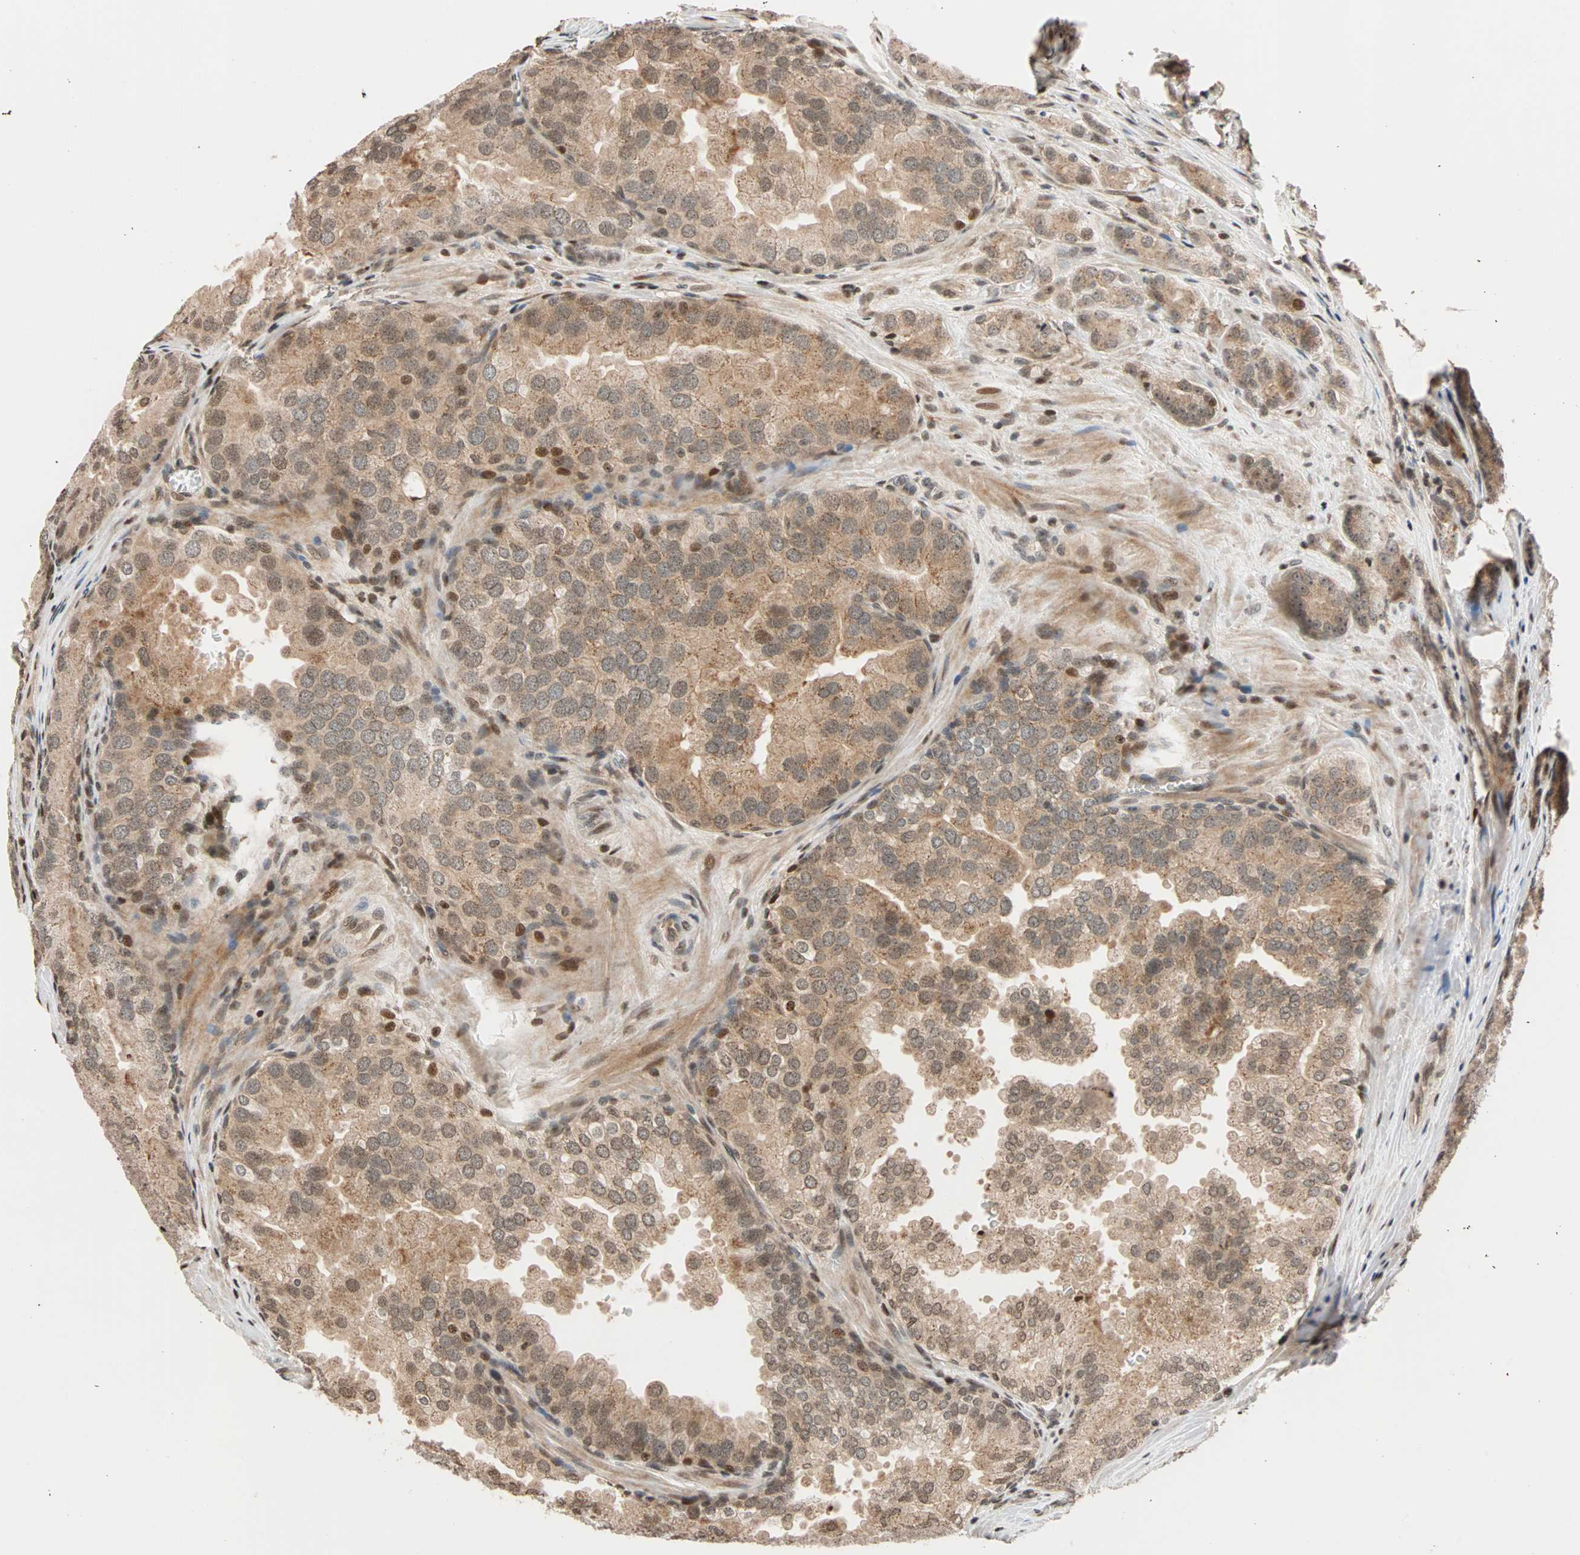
{"staining": {"intensity": "moderate", "quantity": ">75%", "location": "cytoplasmic/membranous,nuclear"}, "tissue": "prostate cancer", "cell_type": "Tumor cells", "image_type": "cancer", "snomed": [{"axis": "morphology", "description": "Adenocarcinoma, High grade"}, {"axis": "topography", "description": "Prostate"}], "caption": "About >75% of tumor cells in prostate high-grade adenocarcinoma demonstrate moderate cytoplasmic/membranous and nuclear protein positivity as visualized by brown immunohistochemical staining.", "gene": "HECW1", "patient": {"sex": "male", "age": 64}}